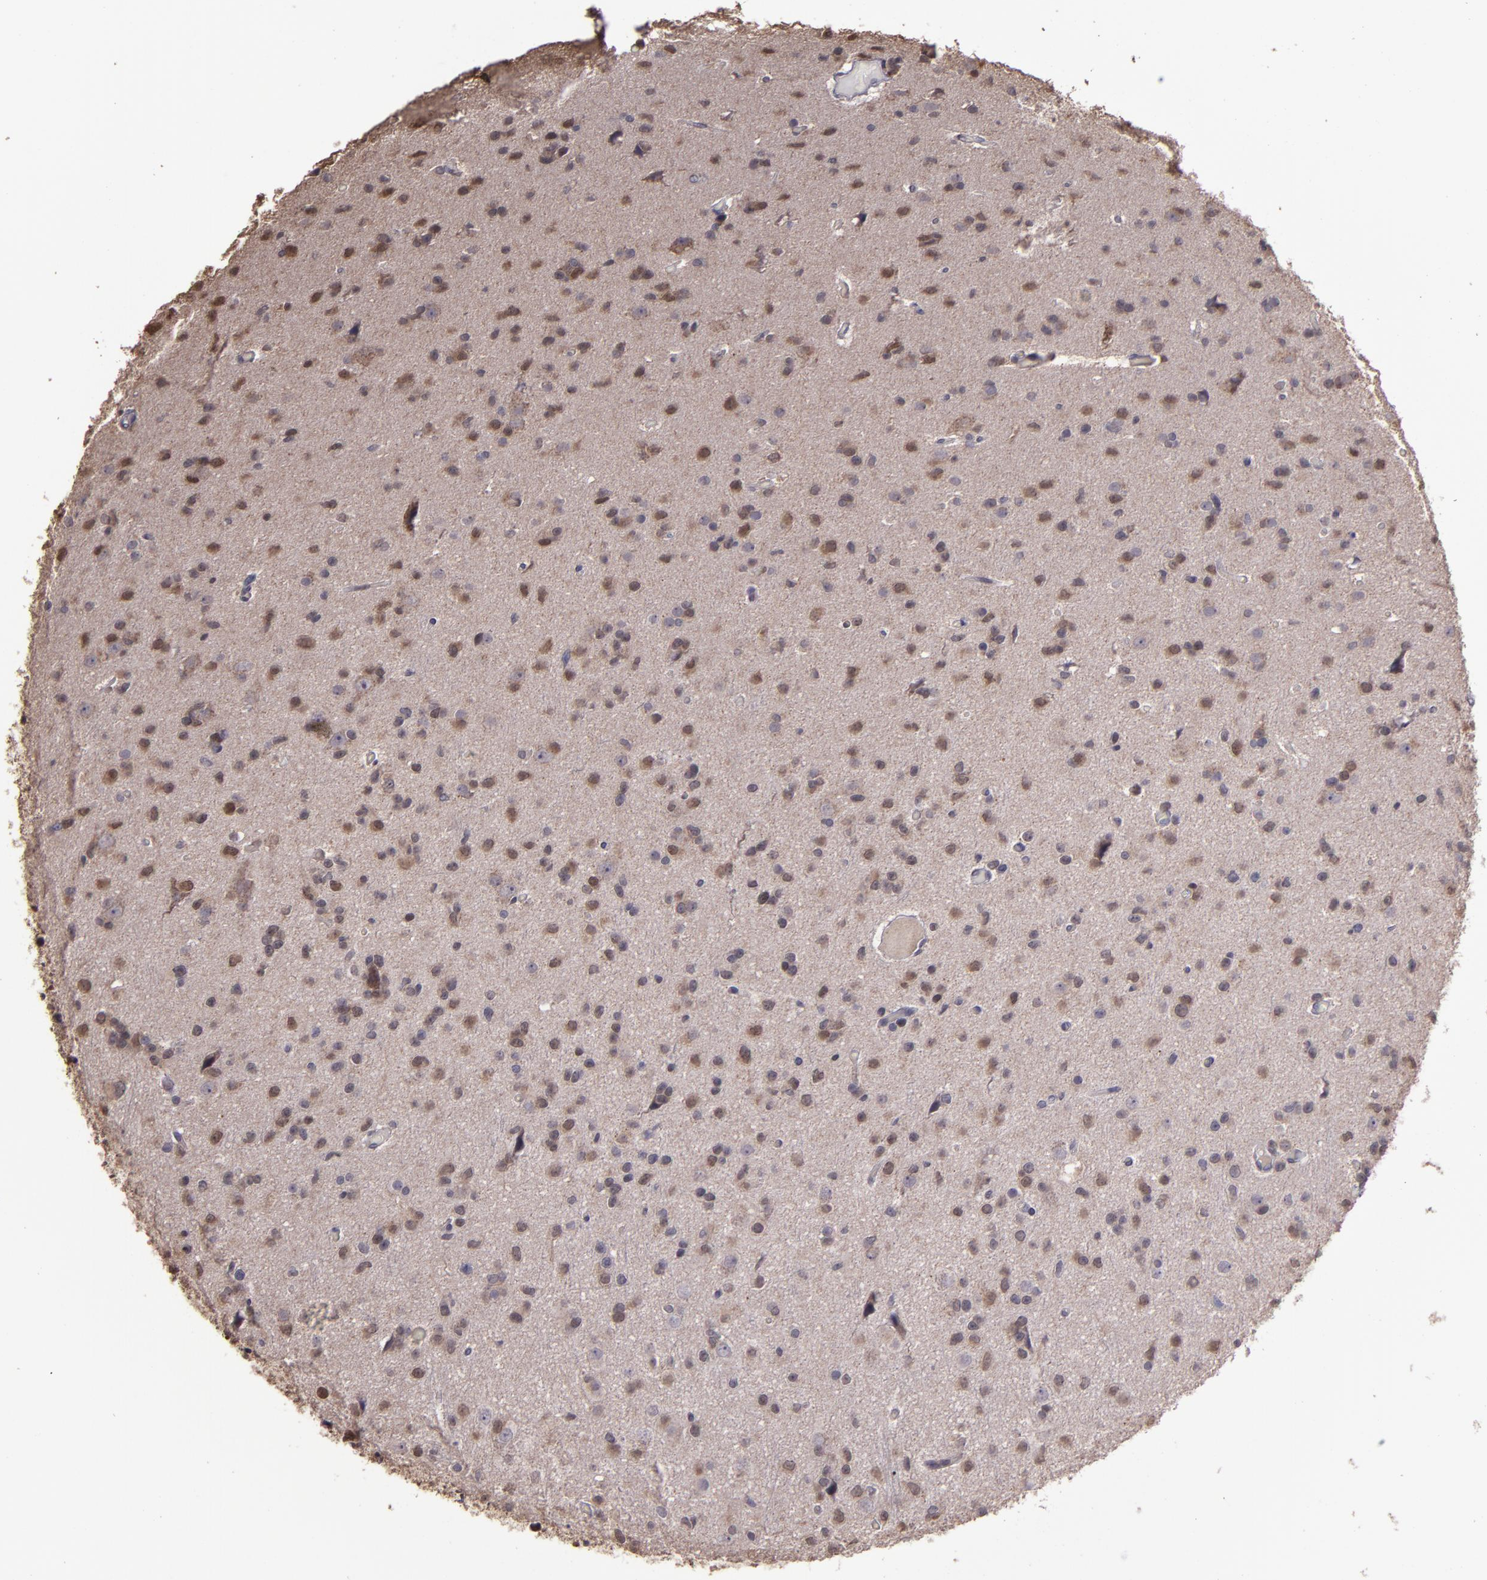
{"staining": {"intensity": "weak", "quantity": "25%-75%", "location": "cytoplasmic/membranous"}, "tissue": "glioma", "cell_type": "Tumor cells", "image_type": "cancer", "snomed": [{"axis": "morphology", "description": "Glioma, malignant, Low grade"}, {"axis": "topography", "description": "Brain"}], "caption": "Weak cytoplasmic/membranous expression is present in approximately 25%-75% of tumor cells in low-grade glioma (malignant).", "gene": "SERPINF2", "patient": {"sex": "male", "age": 42}}